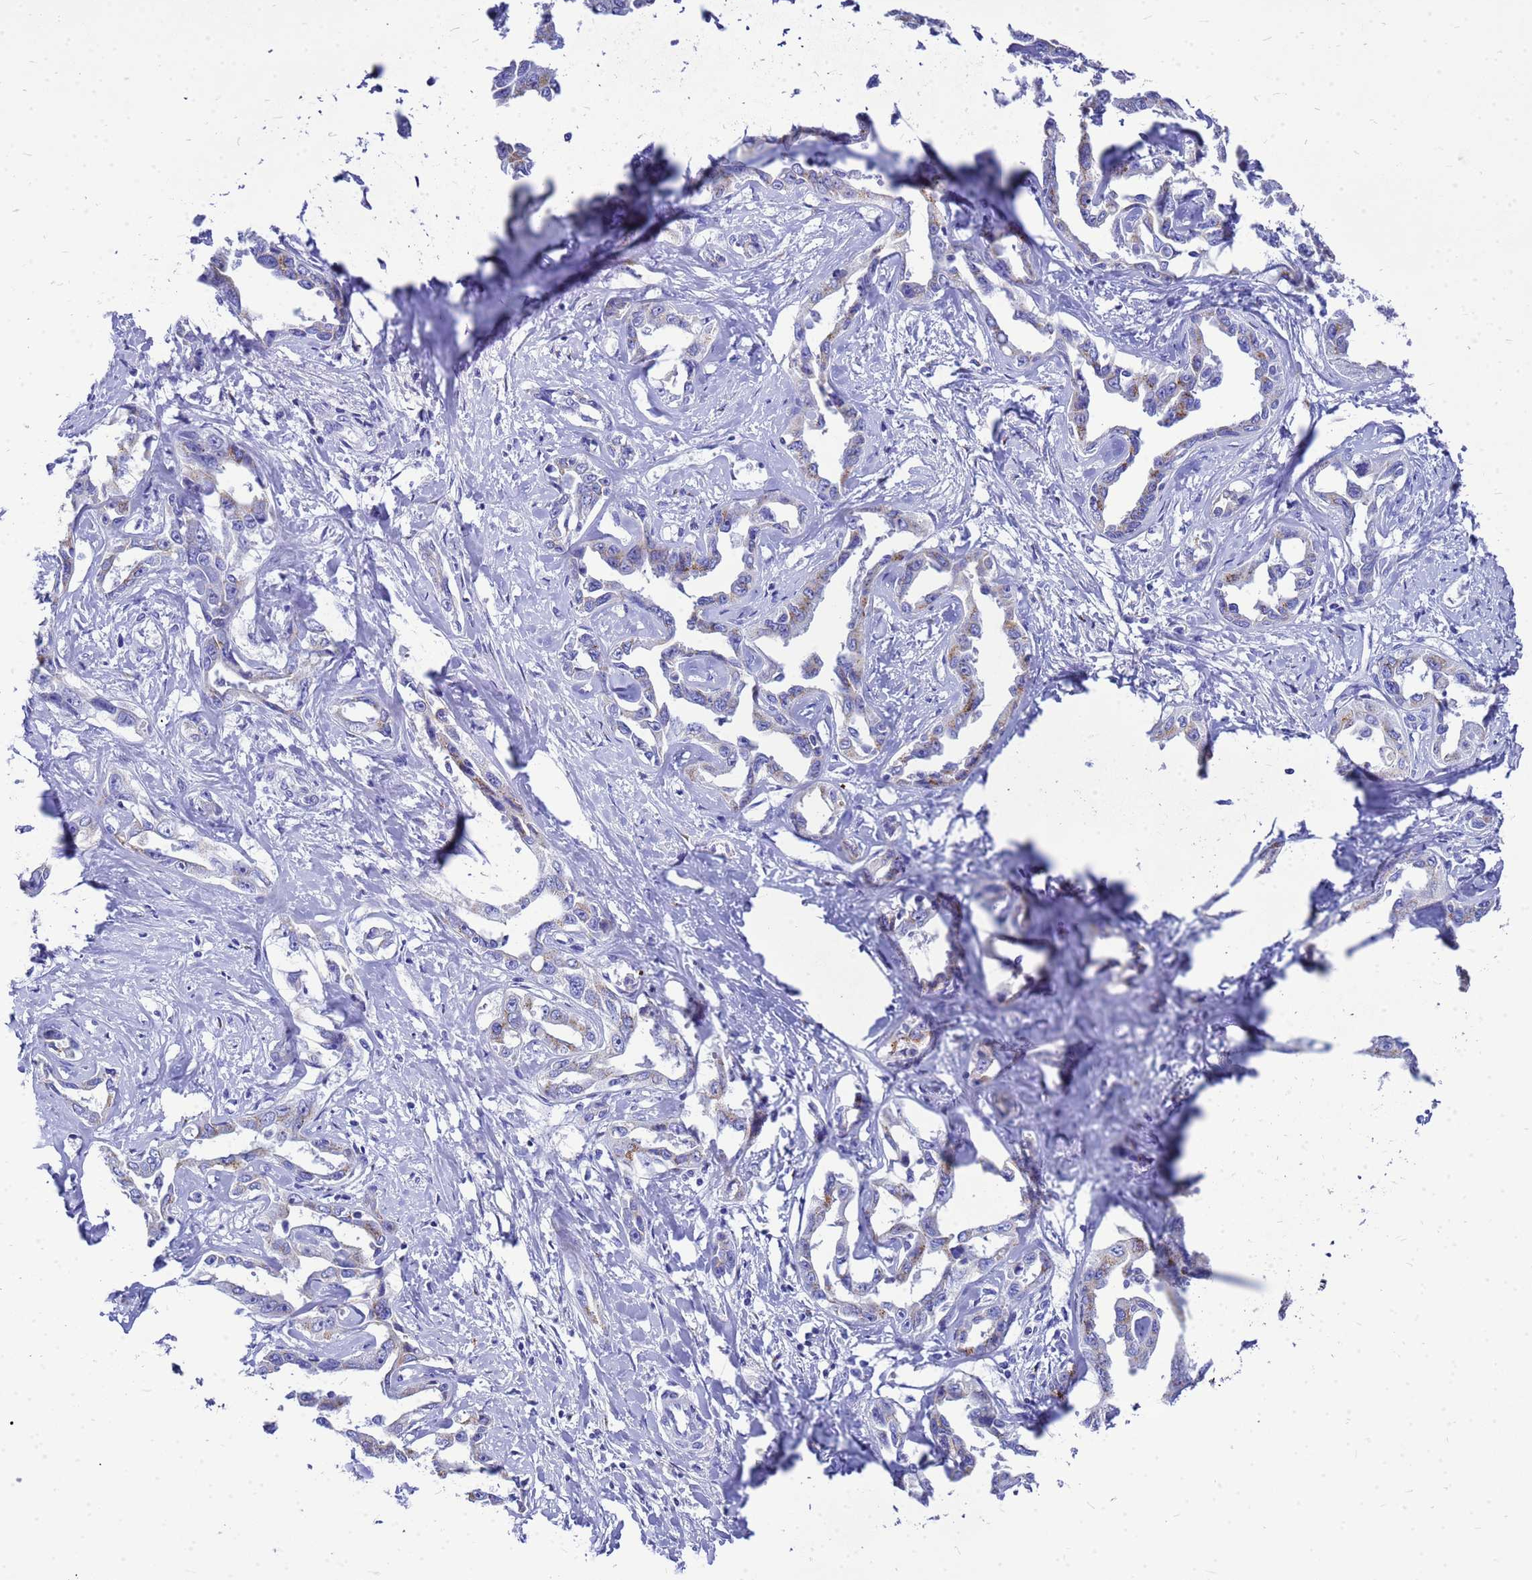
{"staining": {"intensity": "moderate", "quantity": "25%-75%", "location": "cytoplasmic/membranous"}, "tissue": "liver cancer", "cell_type": "Tumor cells", "image_type": "cancer", "snomed": [{"axis": "morphology", "description": "Cholangiocarcinoma"}, {"axis": "topography", "description": "Liver"}], "caption": "The histopathology image reveals a brown stain indicating the presence of a protein in the cytoplasmic/membranous of tumor cells in cholangiocarcinoma (liver).", "gene": "OR52E2", "patient": {"sex": "male", "age": 59}}